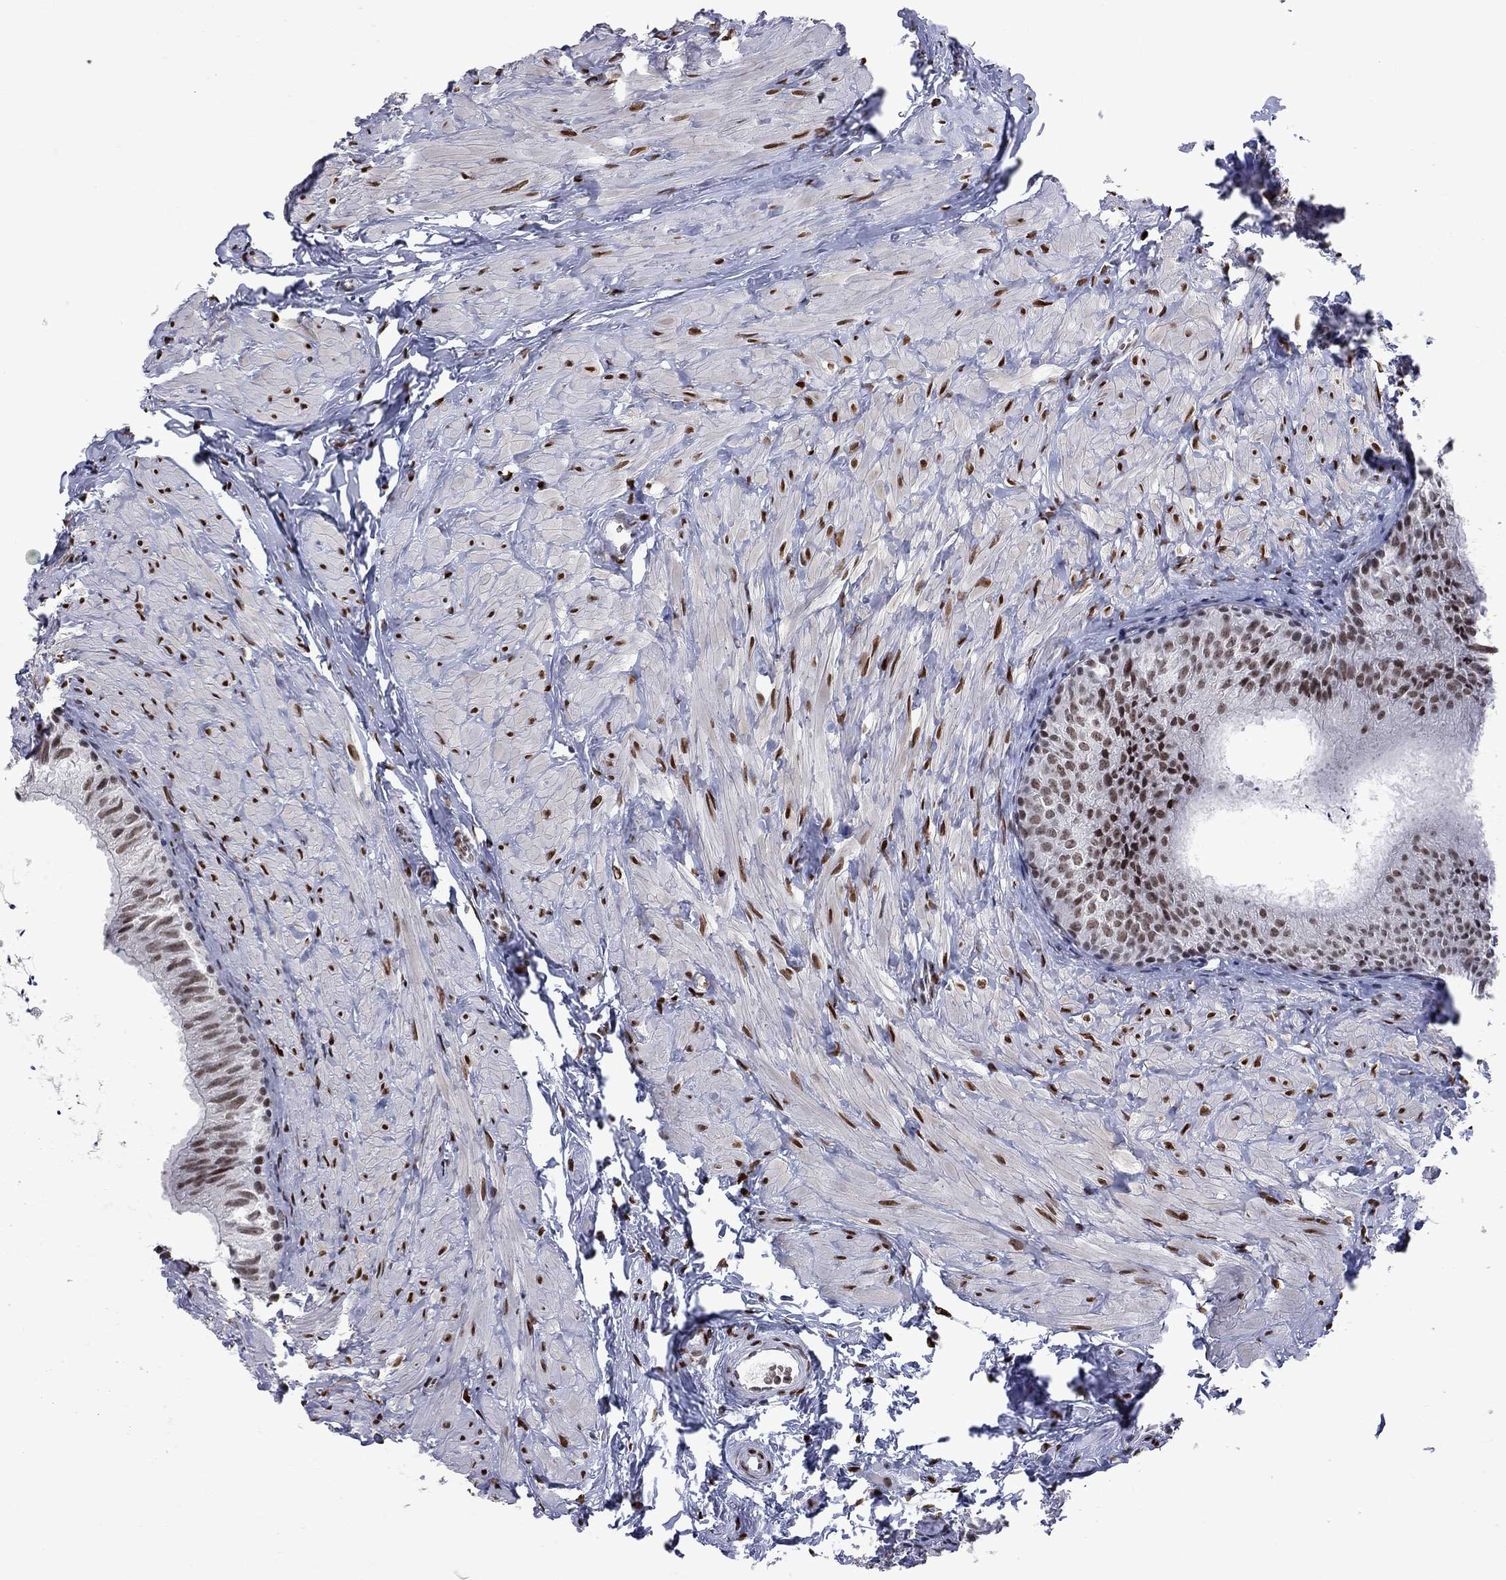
{"staining": {"intensity": "weak", "quantity": ">75%", "location": "nuclear"}, "tissue": "epididymis", "cell_type": "Glandular cells", "image_type": "normal", "snomed": [{"axis": "morphology", "description": "Normal tissue, NOS"}, {"axis": "topography", "description": "Epididymis"}], "caption": "Protein positivity by immunohistochemistry (IHC) demonstrates weak nuclear positivity in about >75% of glandular cells in normal epididymis.", "gene": "ZBTB47", "patient": {"sex": "male", "age": 32}}